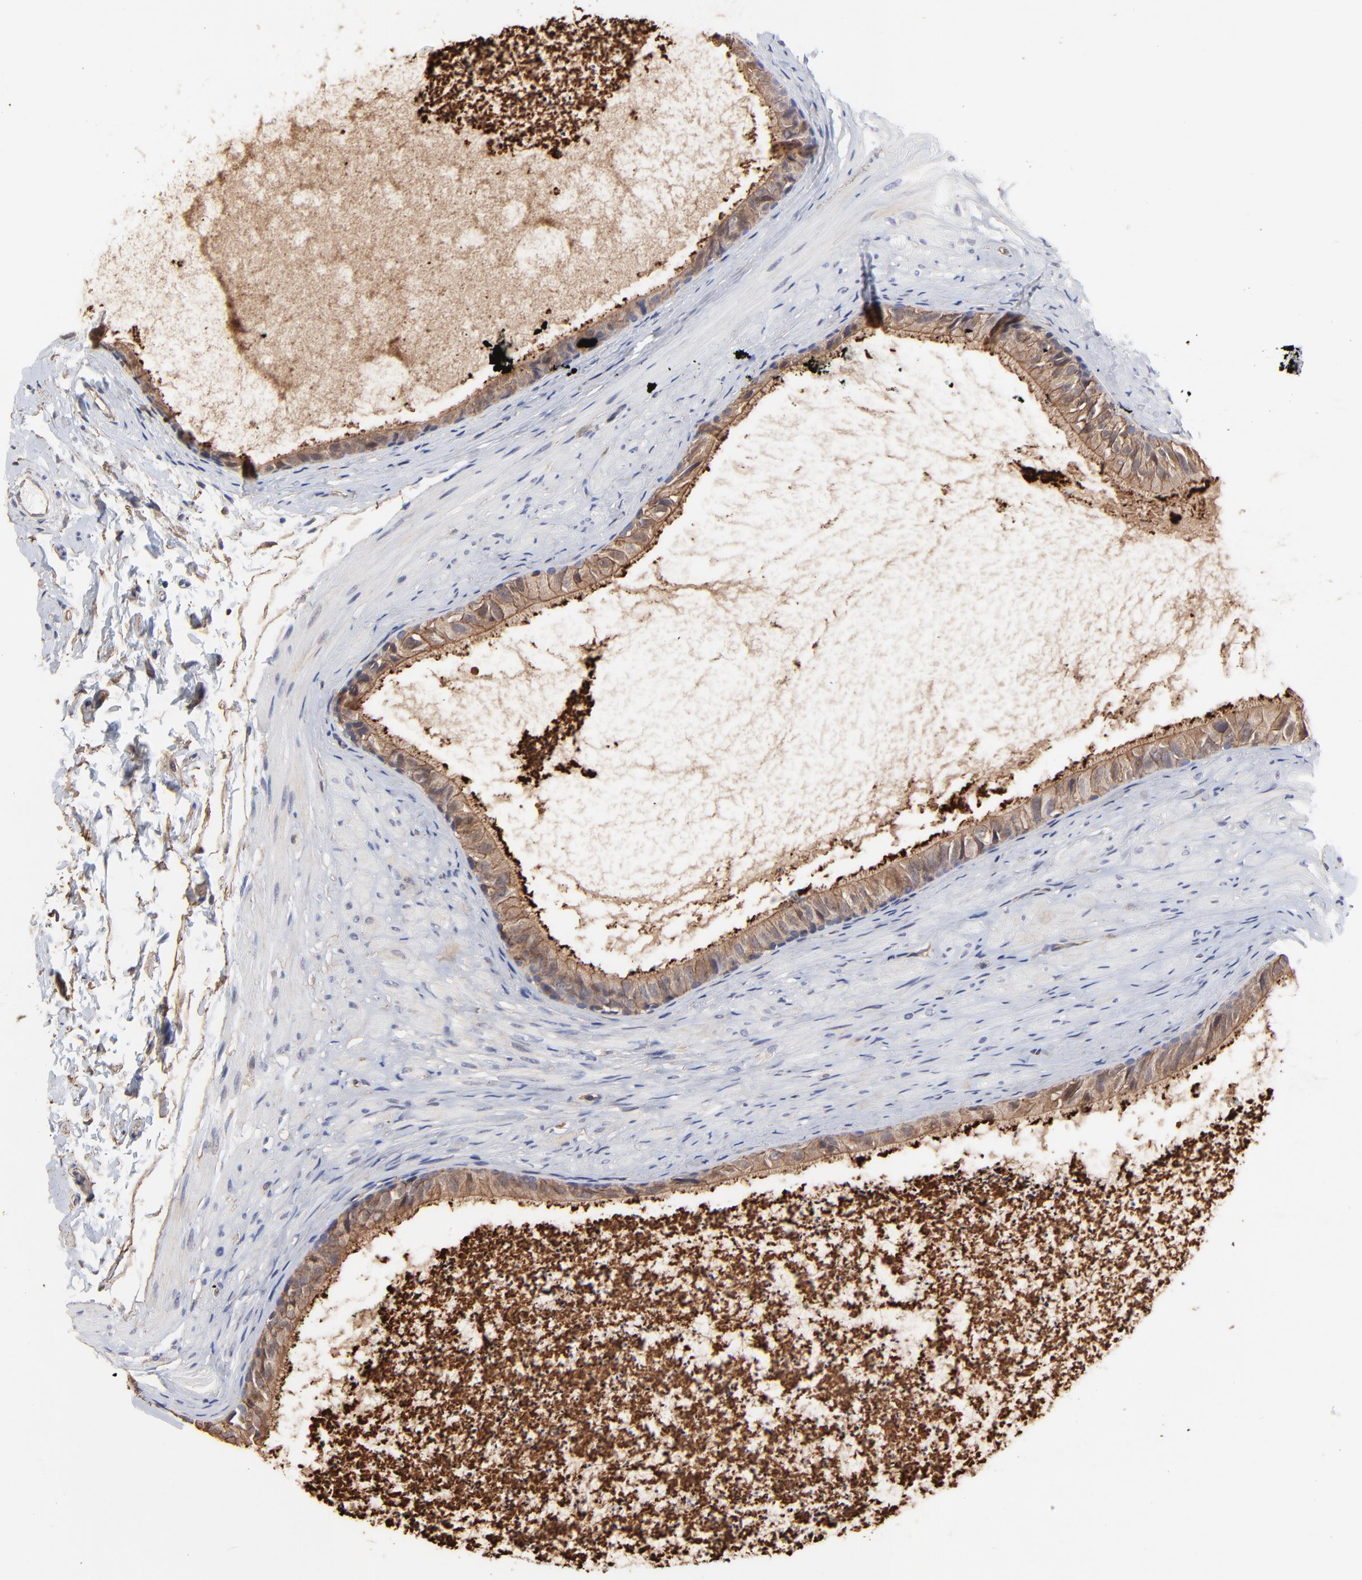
{"staining": {"intensity": "moderate", "quantity": ">75%", "location": "cytoplasmic/membranous"}, "tissue": "epididymis", "cell_type": "Glandular cells", "image_type": "normal", "snomed": [{"axis": "morphology", "description": "Normal tissue, NOS"}, {"axis": "topography", "description": "Epididymis"}], "caption": "Brown immunohistochemical staining in unremarkable epididymis exhibits moderate cytoplasmic/membranous positivity in about >75% of glandular cells.", "gene": "ARMT1", "patient": {"sex": "male", "age": 77}}